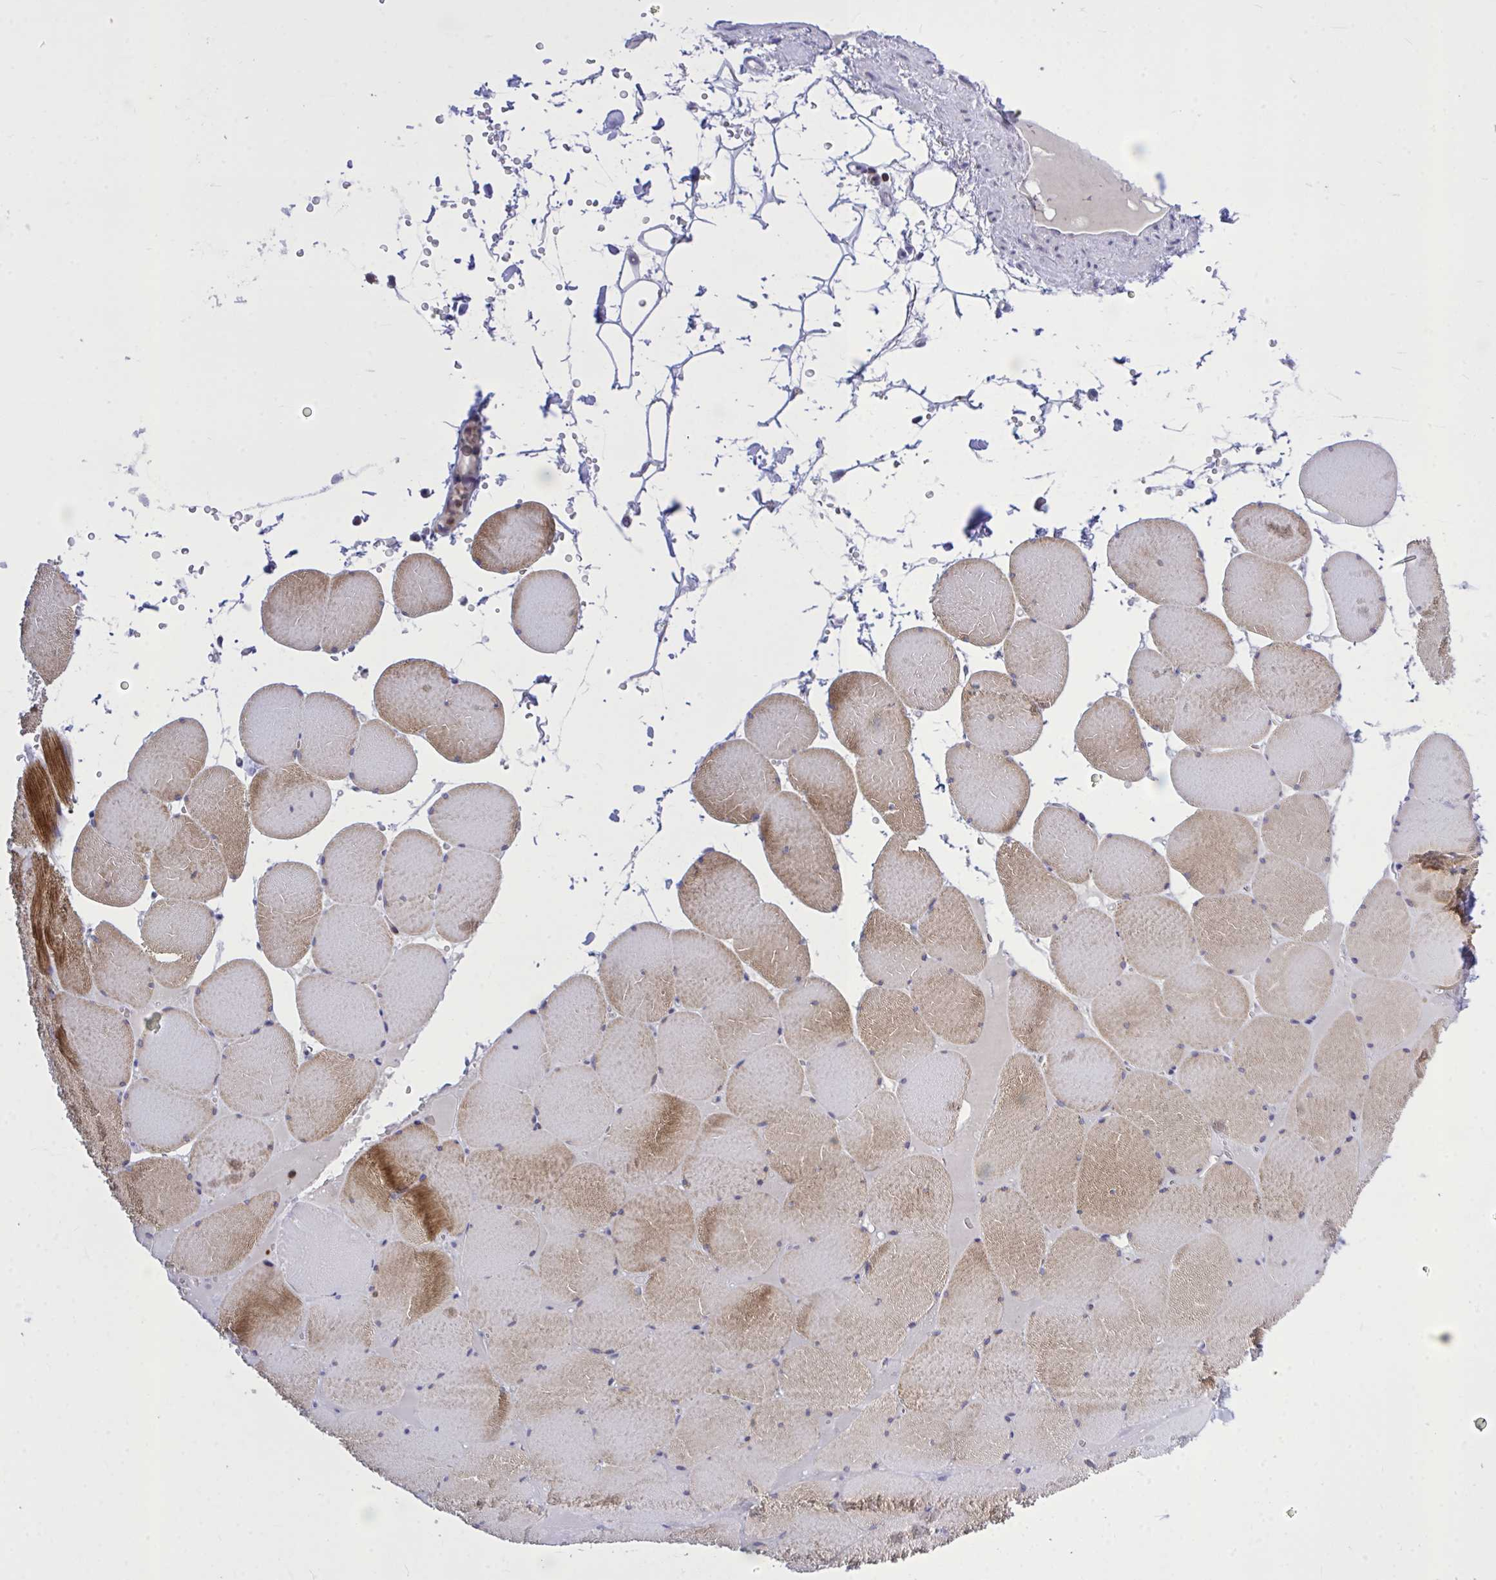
{"staining": {"intensity": "weak", "quantity": "25%-75%", "location": "cytoplasmic/membranous"}, "tissue": "skeletal muscle", "cell_type": "Myocytes", "image_type": "normal", "snomed": [{"axis": "morphology", "description": "Normal tissue, NOS"}, {"axis": "topography", "description": "Skeletal muscle"}, {"axis": "topography", "description": "Head-Neck"}], "caption": "Protein expression analysis of unremarkable skeletal muscle exhibits weak cytoplasmic/membranous staining in about 25%-75% of myocytes. The protein is shown in brown color, while the nuclei are stained blue.", "gene": "CXCL8", "patient": {"sex": "male", "age": 66}}